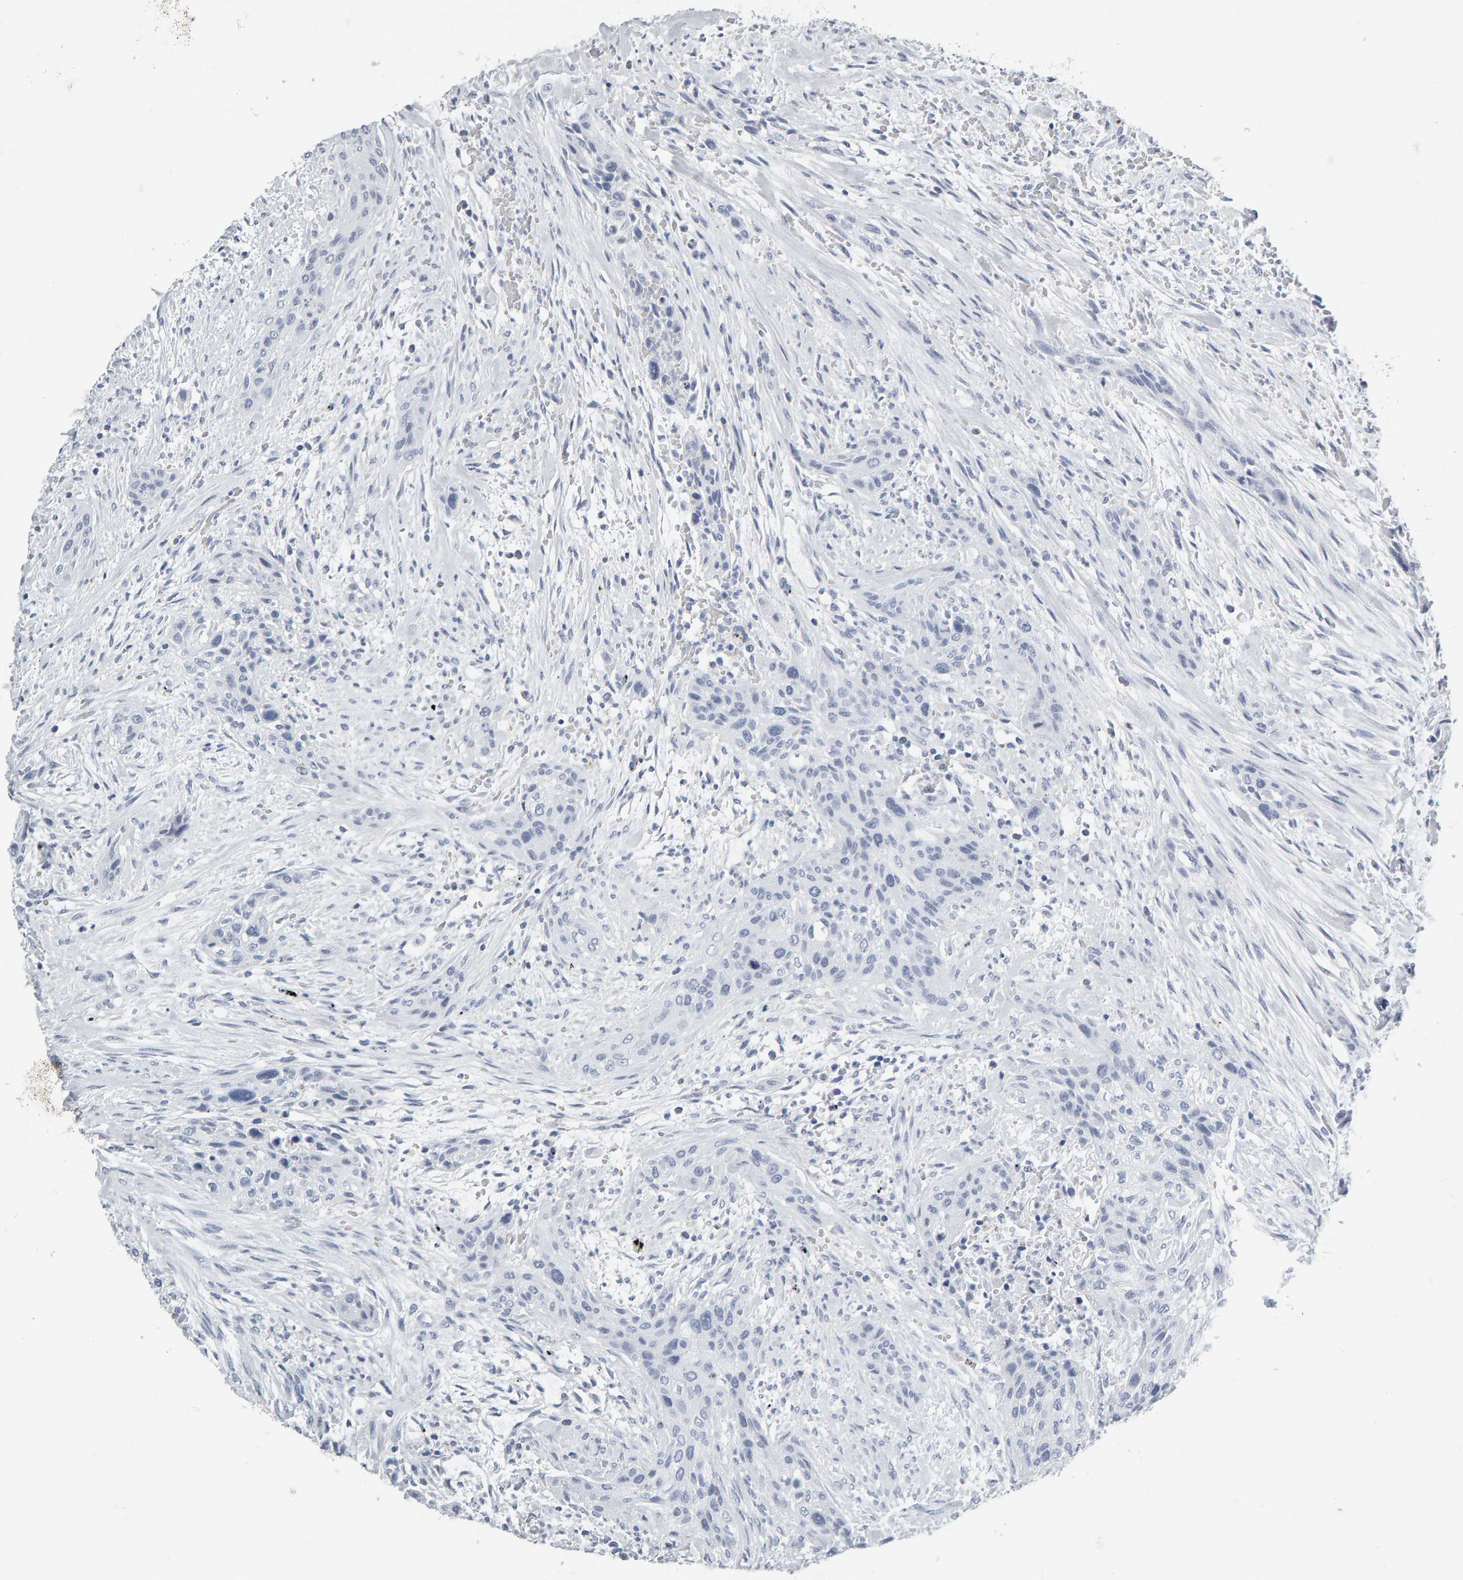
{"staining": {"intensity": "negative", "quantity": "none", "location": "none"}, "tissue": "urothelial cancer", "cell_type": "Tumor cells", "image_type": "cancer", "snomed": [{"axis": "morphology", "description": "Urothelial carcinoma, High grade"}, {"axis": "topography", "description": "Urinary bladder"}], "caption": "The image exhibits no significant expression in tumor cells of urothelial carcinoma (high-grade).", "gene": "SPACA3", "patient": {"sex": "male", "age": 35}}